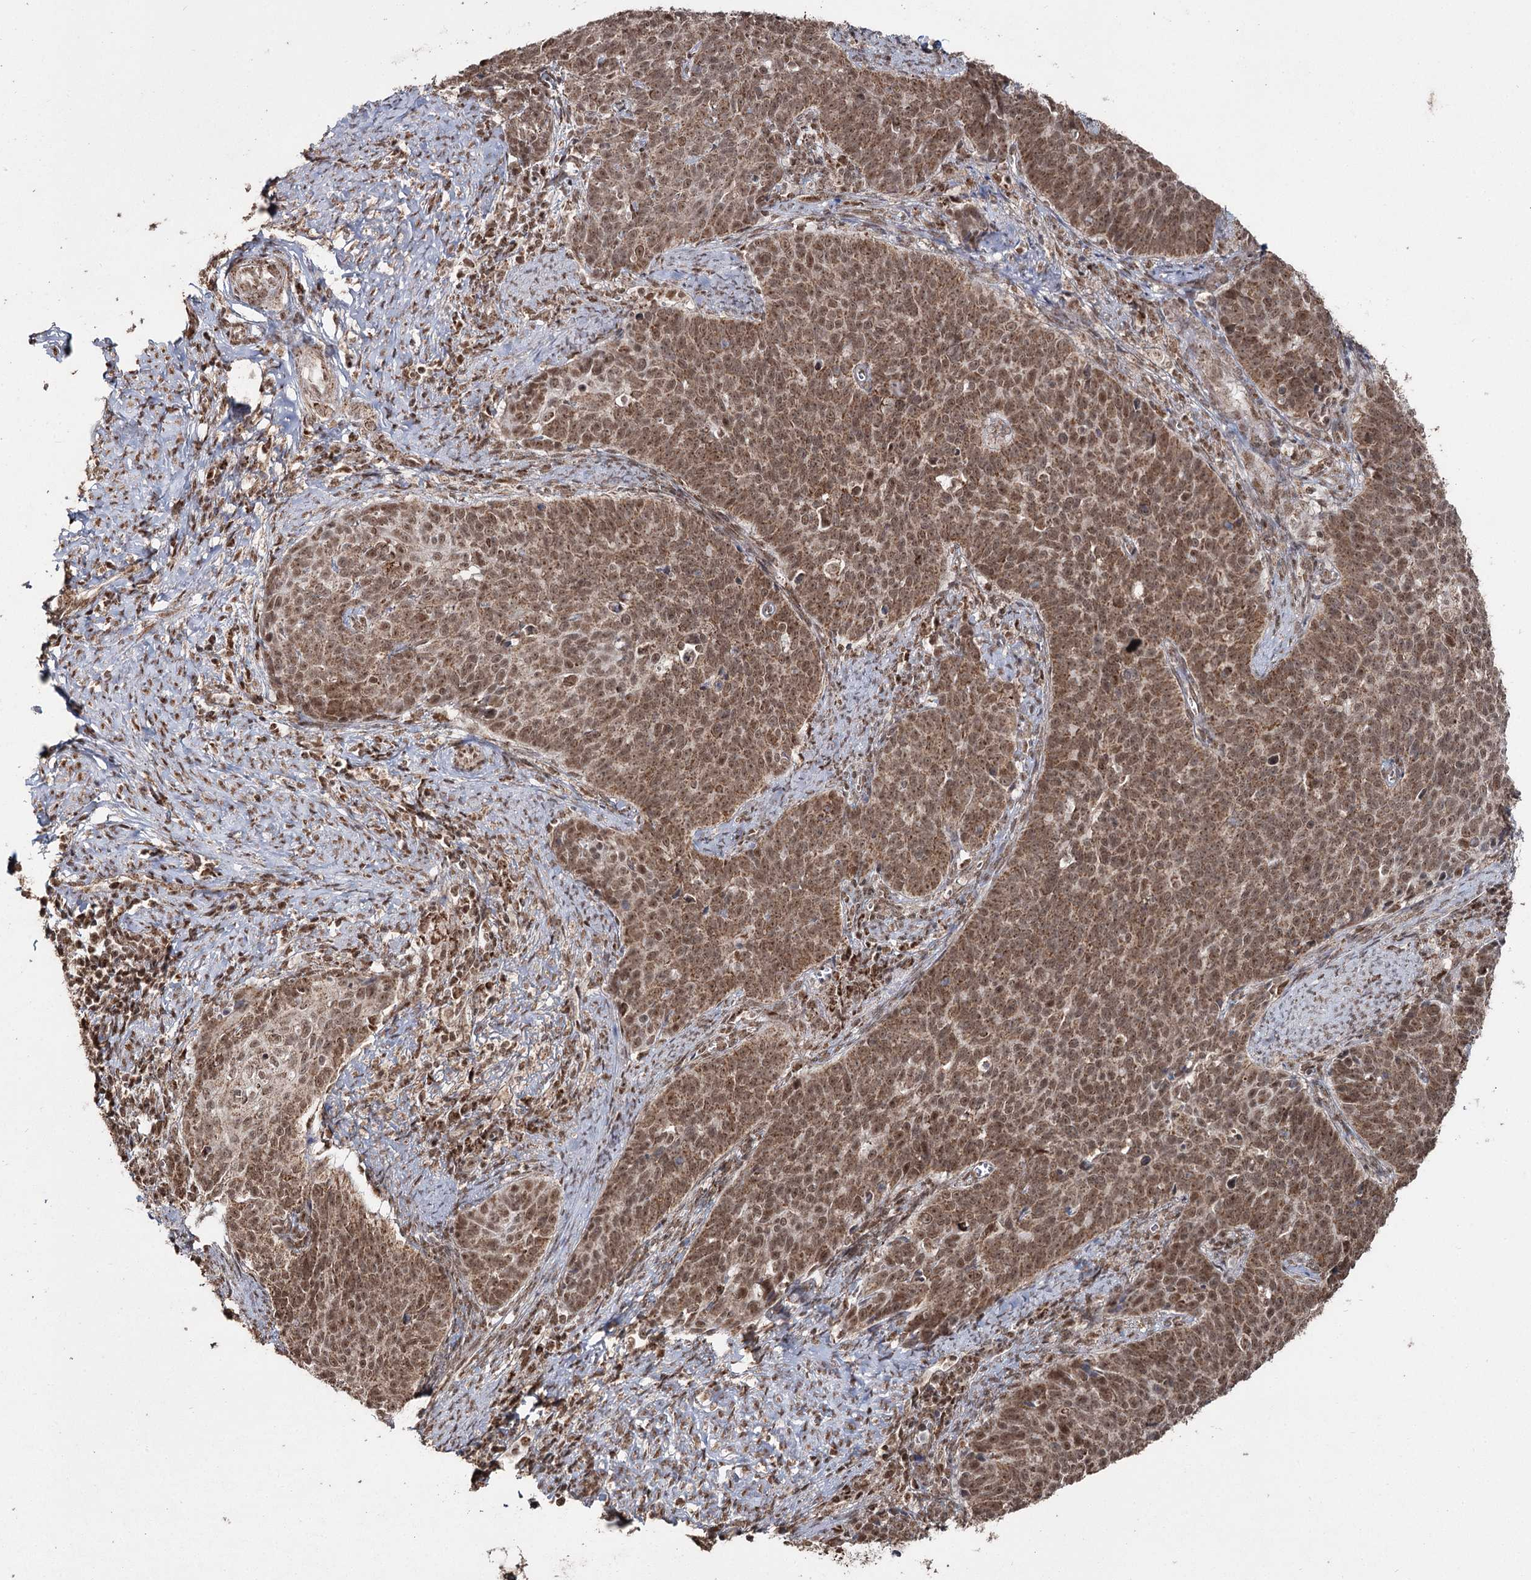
{"staining": {"intensity": "moderate", "quantity": ">75%", "location": "cytoplasmic/membranous,nuclear"}, "tissue": "cervical cancer", "cell_type": "Tumor cells", "image_type": "cancer", "snomed": [{"axis": "morphology", "description": "Squamous cell carcinoma, NOS"}, {"axis": "topography", "description": "Cervix"}], "caption": "Immunohistochemistry (IHC) micrograph of cervical cancer stained for a protein (brown), which demonstrates medium levels of moderate cytoplasmic/membranous and nuclear expression in about >75% of tumor cells.", "gene": "PDHX", "patient": {"sex": "female", "age": 39}}